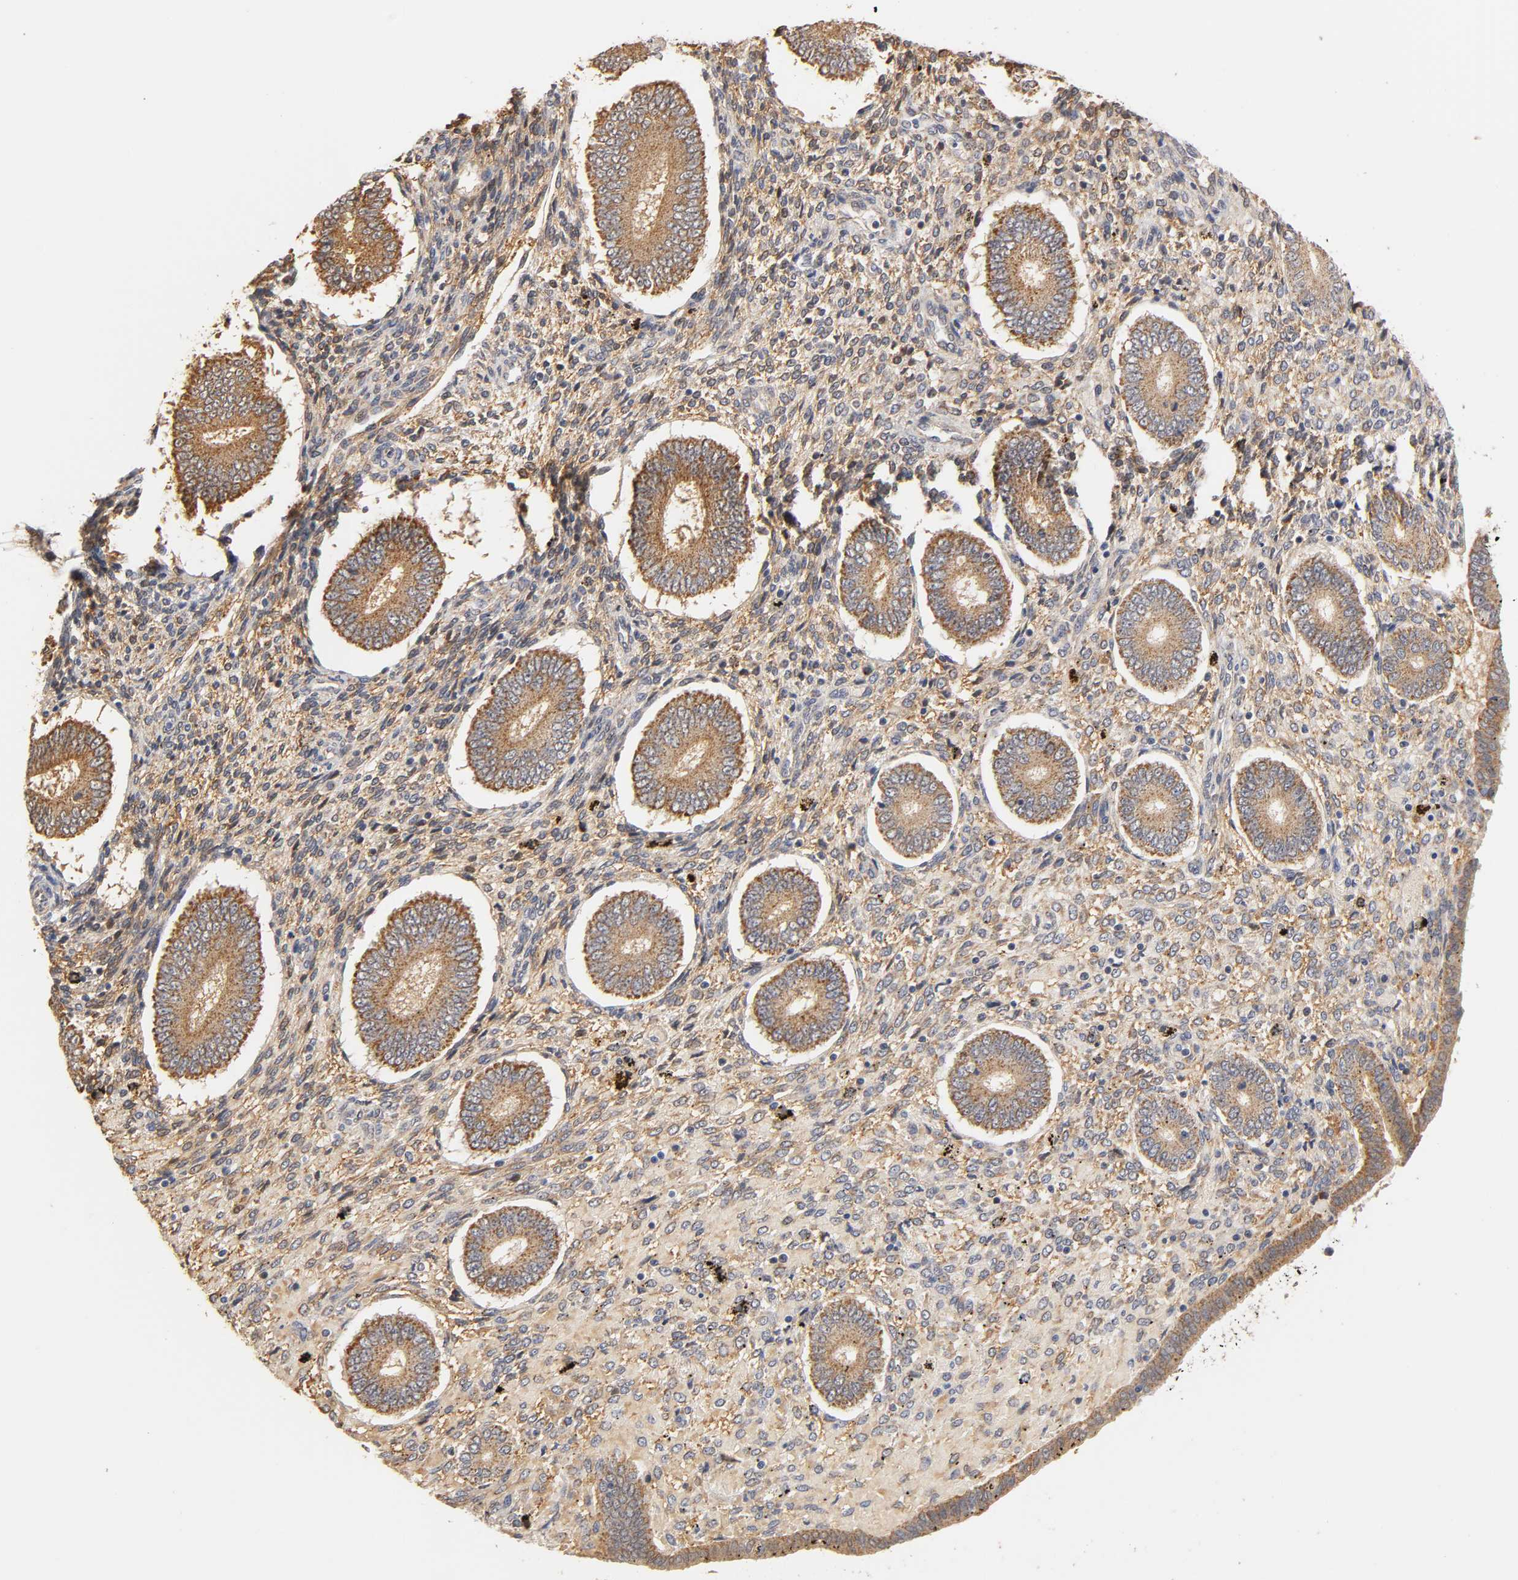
{"staining": {"intensity": "moderate", "quantity": ">75%", "location": "cytoplasmic/membranous"}, "tissue": "endometrium", "cell_type": "Cells in endometrial stroma", "image_type": "normal", "snomed": [{"axis": "morphology", "description": "Normal tissue, NOS"}, {"axis": "topography", "description": "Endometrium"}], "caption": "Immunohistochemistry photomicrograph of normal endometrium stained for a protein (brown), which exhibits medium levels of moderate cytoplasmic/membranous staining in about >75% of cells in endometrial stroma.", "gene": "GSTZ1", "patient": {"sex": "female", "age": 42}}